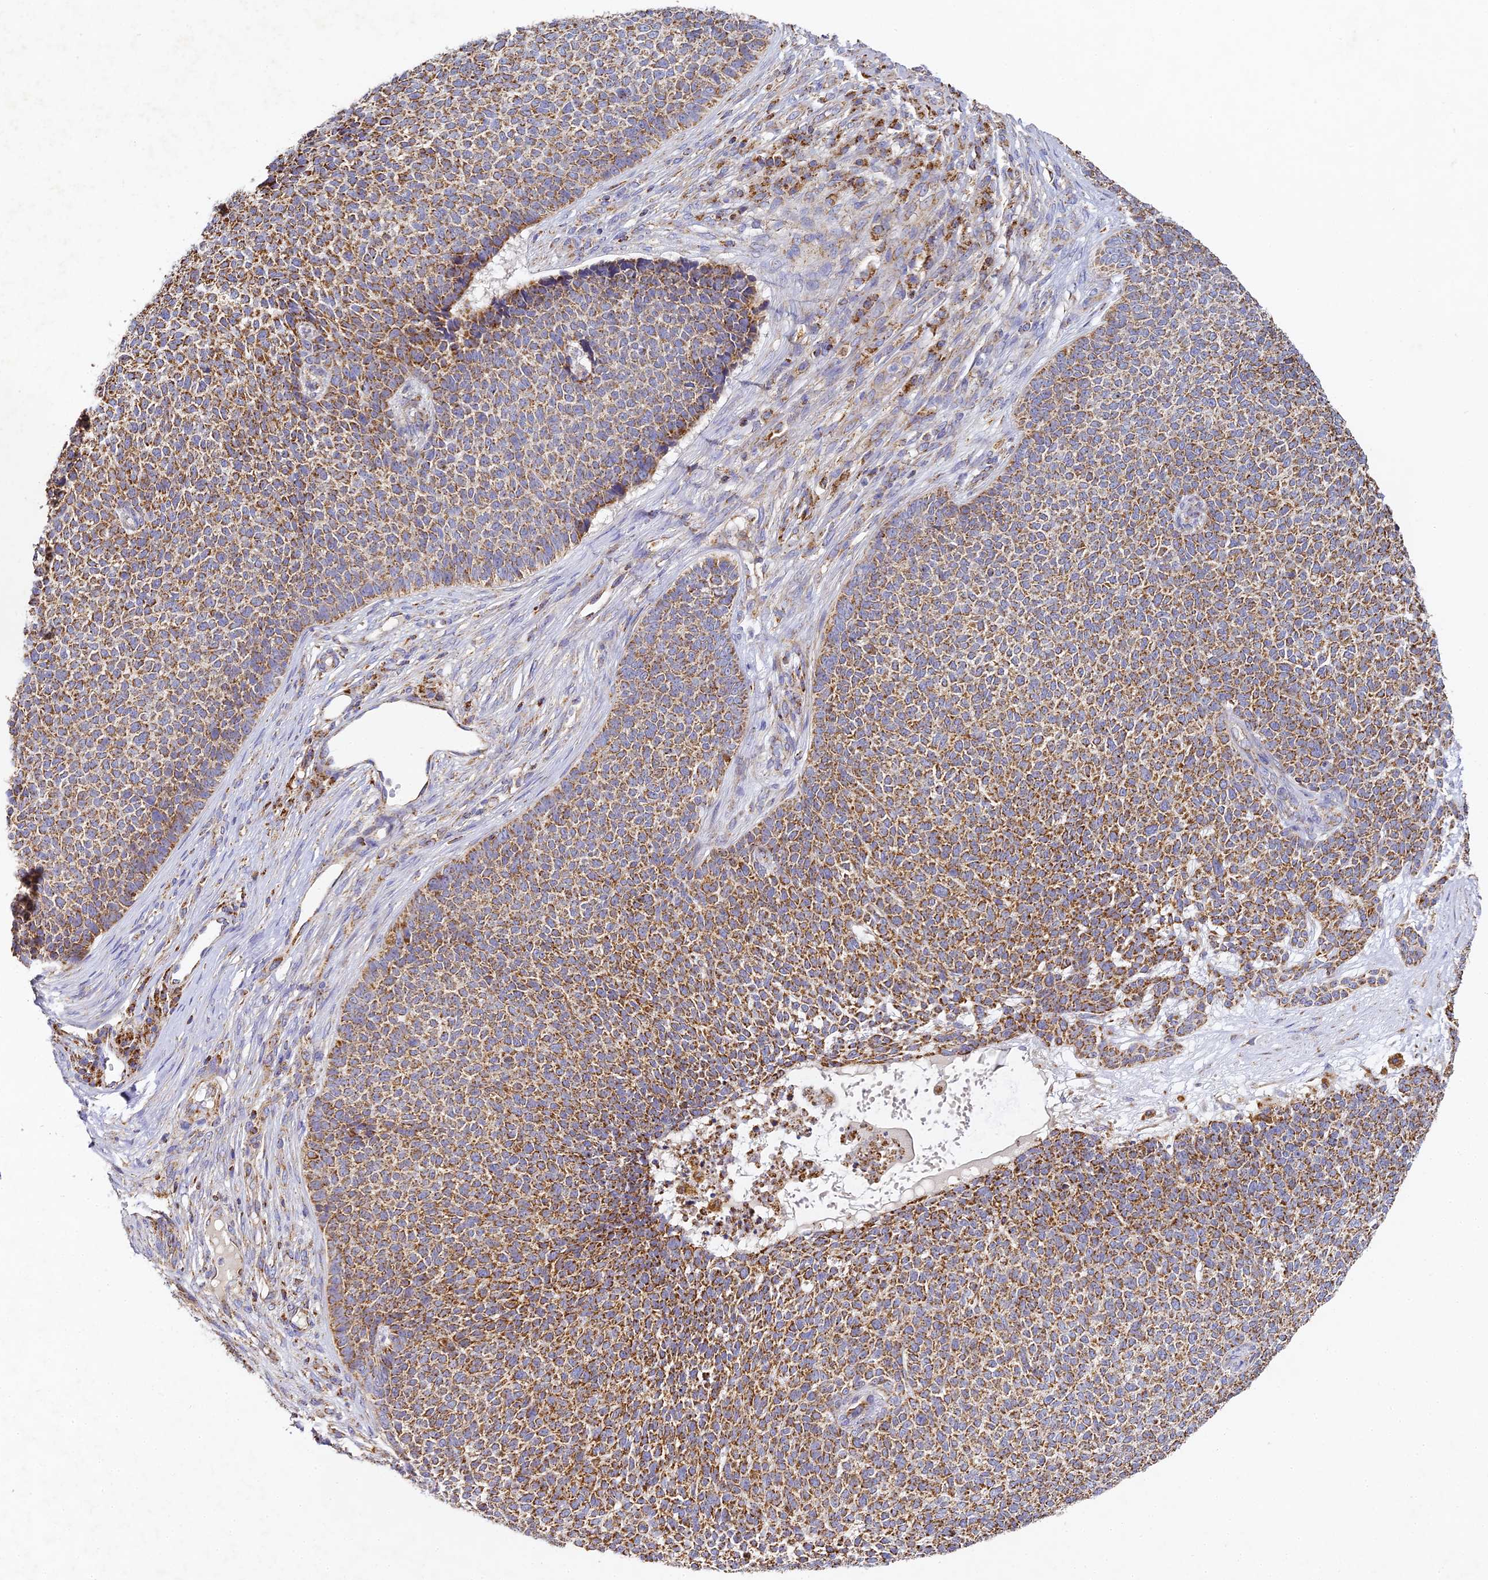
{"staining": {"intensity": "moderate", "quantity": ">75%", "location": "cytoplasmic/membranous"}, "tissue": "skin cancer", "cell_type": "Tumor cells", "image_type": "cancer", "snomed": [{"axis": "morphology", "description": "Basal cell carcinoma"}, {"axis": "topography", "description": "Skin"}], "caption": "Skin cancer (basal cell carcinoma) stained for a protein (brown) displays moderate cytoplasmic/membranous positive positivity in about >75% of tumor cells.", "gene": "DONSON", "patient": {"sex": "female", "age": 84}}